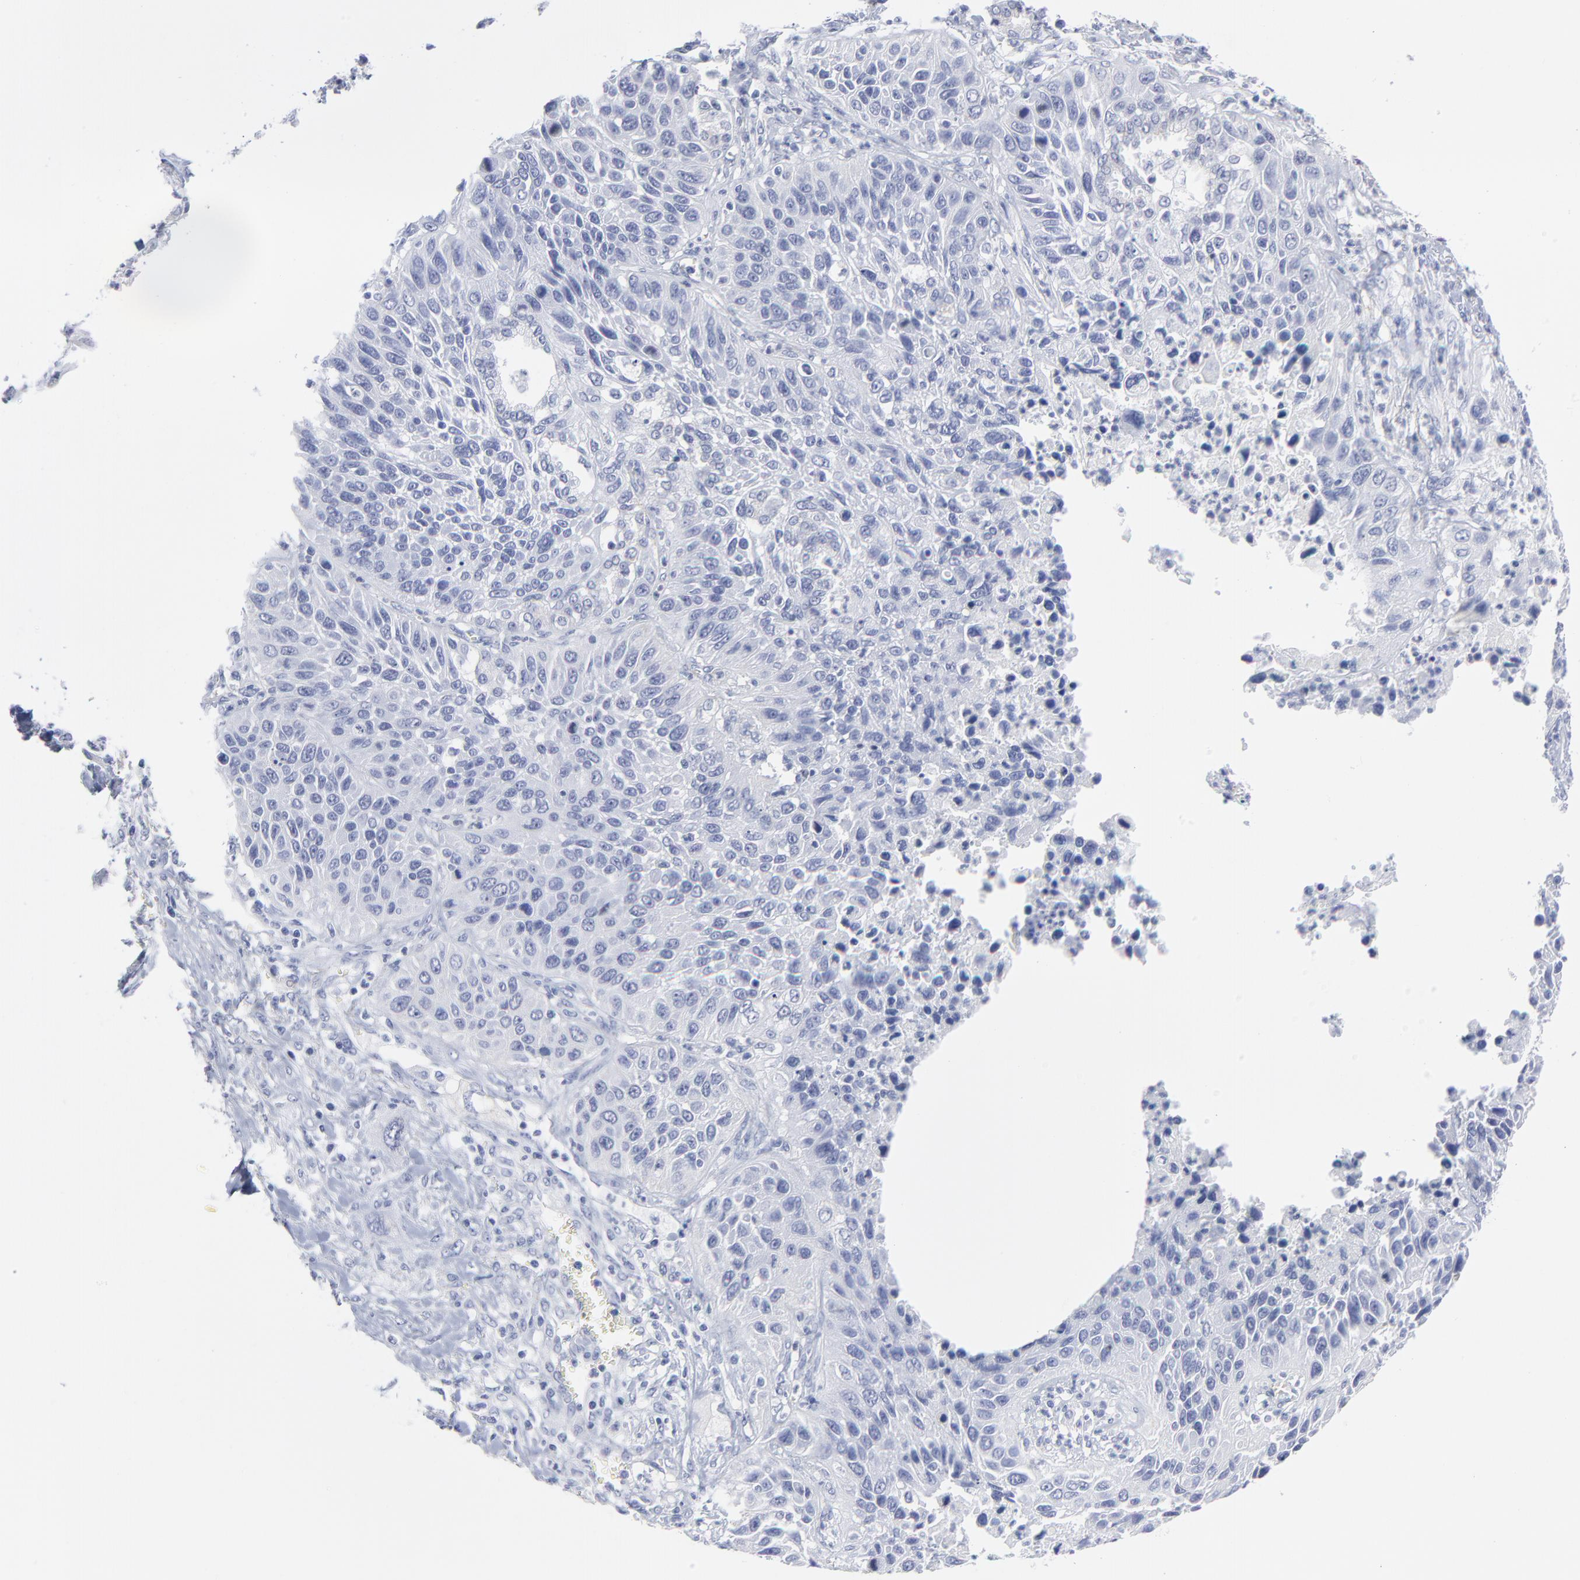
{"staining": {"intensity": "negative", "quantity": "none", "location": "none"}, "tissue": "lung cancer", "cell_type": "Tumor cells", "image_type": "cancer", "snomed": [{"axis": "morphology", "description": "Squamous cell carcinoma, NOS"}, {"axis": "topography", "description": "Lung"}], "caption": "Immunohistochemistry photomicrograph of neoplastic tissue: human lung cancer (squamous cell carcinoma) stained with DAB shows no significant protein staining in tumor cells.", "gene": "CNTN3", "patient": {"sex": "female", "age": 76}}